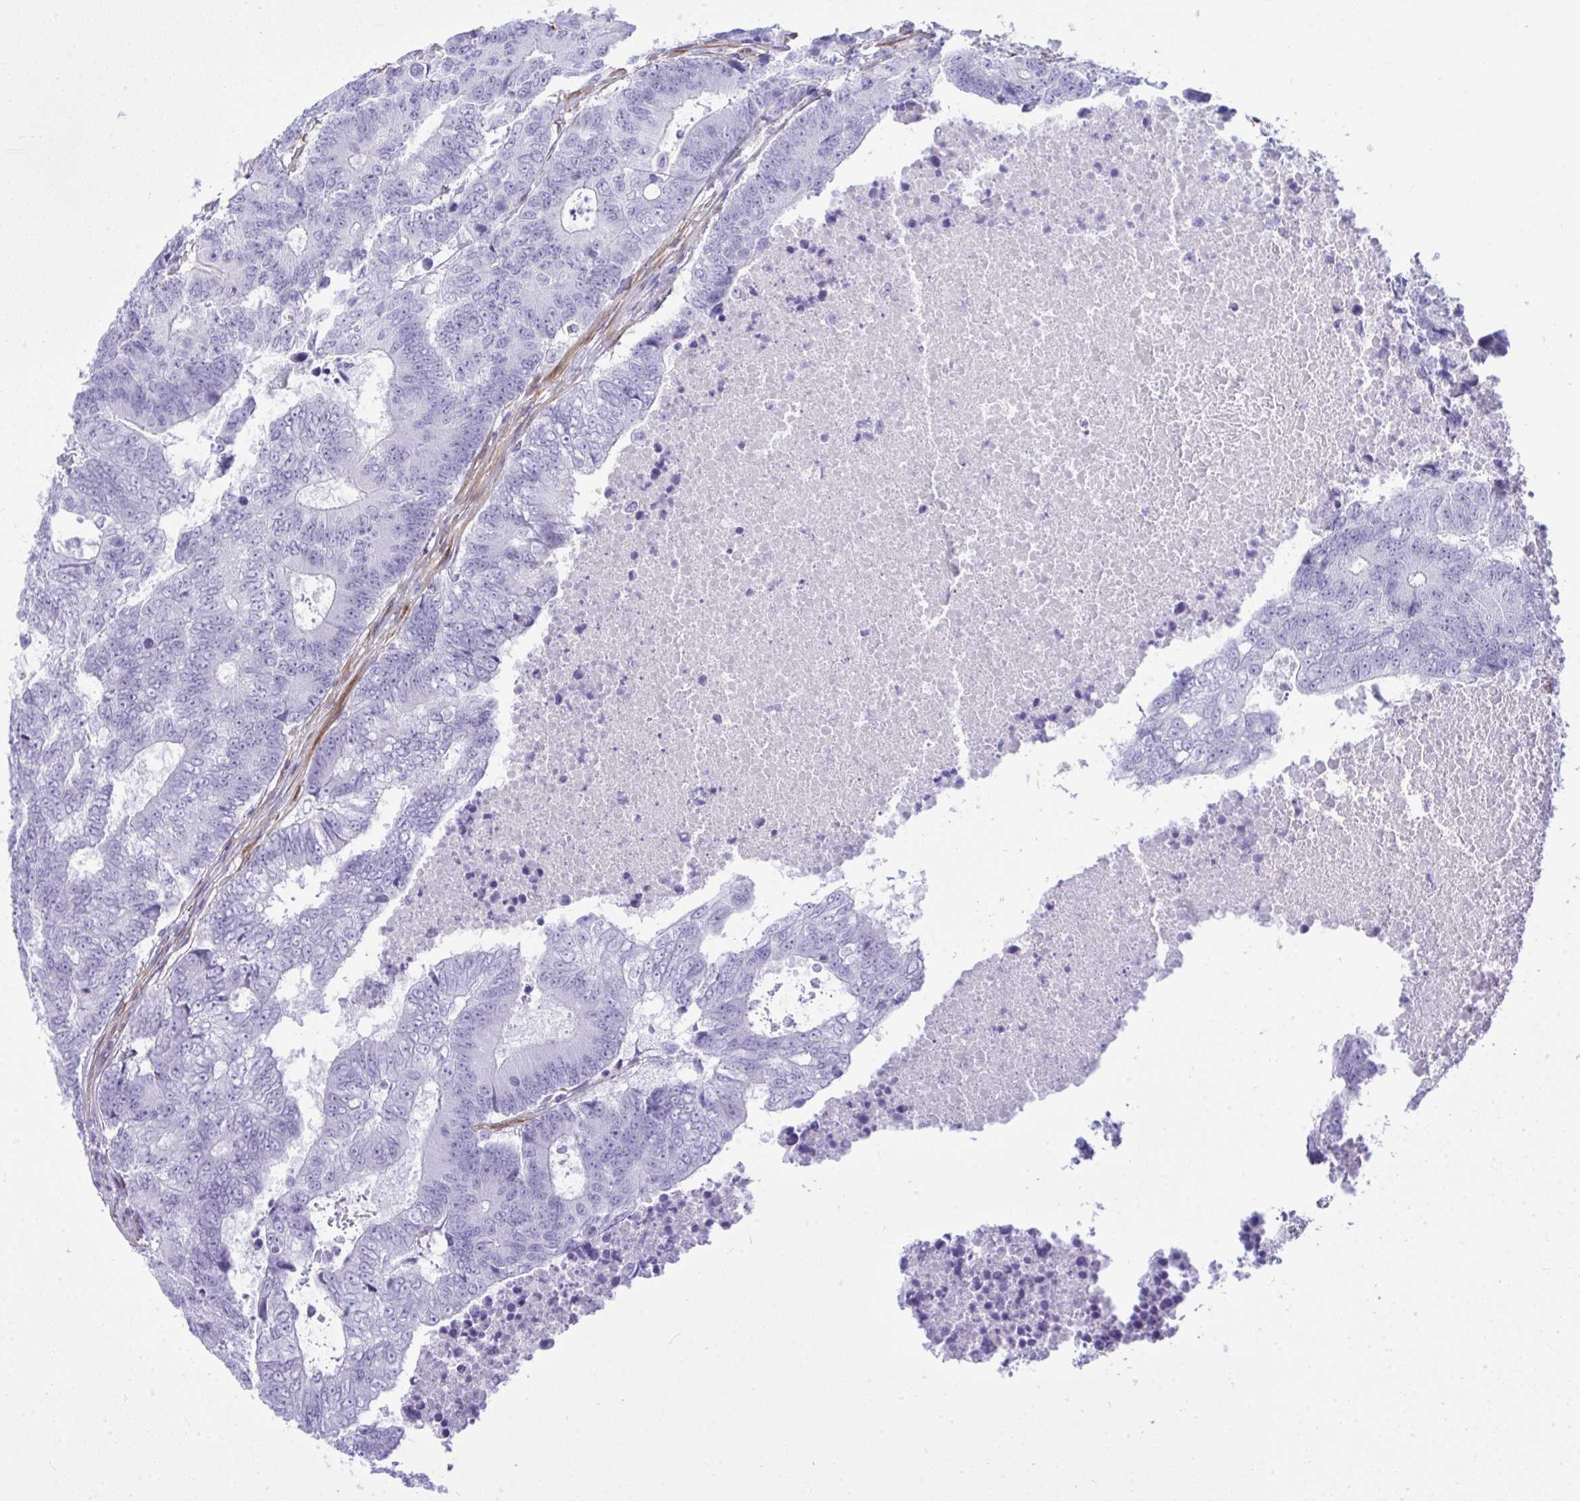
{"staining": {"intensity": "negative", "quantity": "none", "location": "none"}, "tissue": "colorectal cancer", "cell_type": "Tumor cells", "image_type": "cancer", "snomed": [{"axis": "morphology", "description": "Adenocarcinoma, NOS"}, {"axis": "topography", "description": "Colon"}], "caption": "A photomicrograph of human colorectal cancer is negative for staining in tumor cells.", "gene": "LIMS2", "patient": {"sex": "female", "age": 48}}